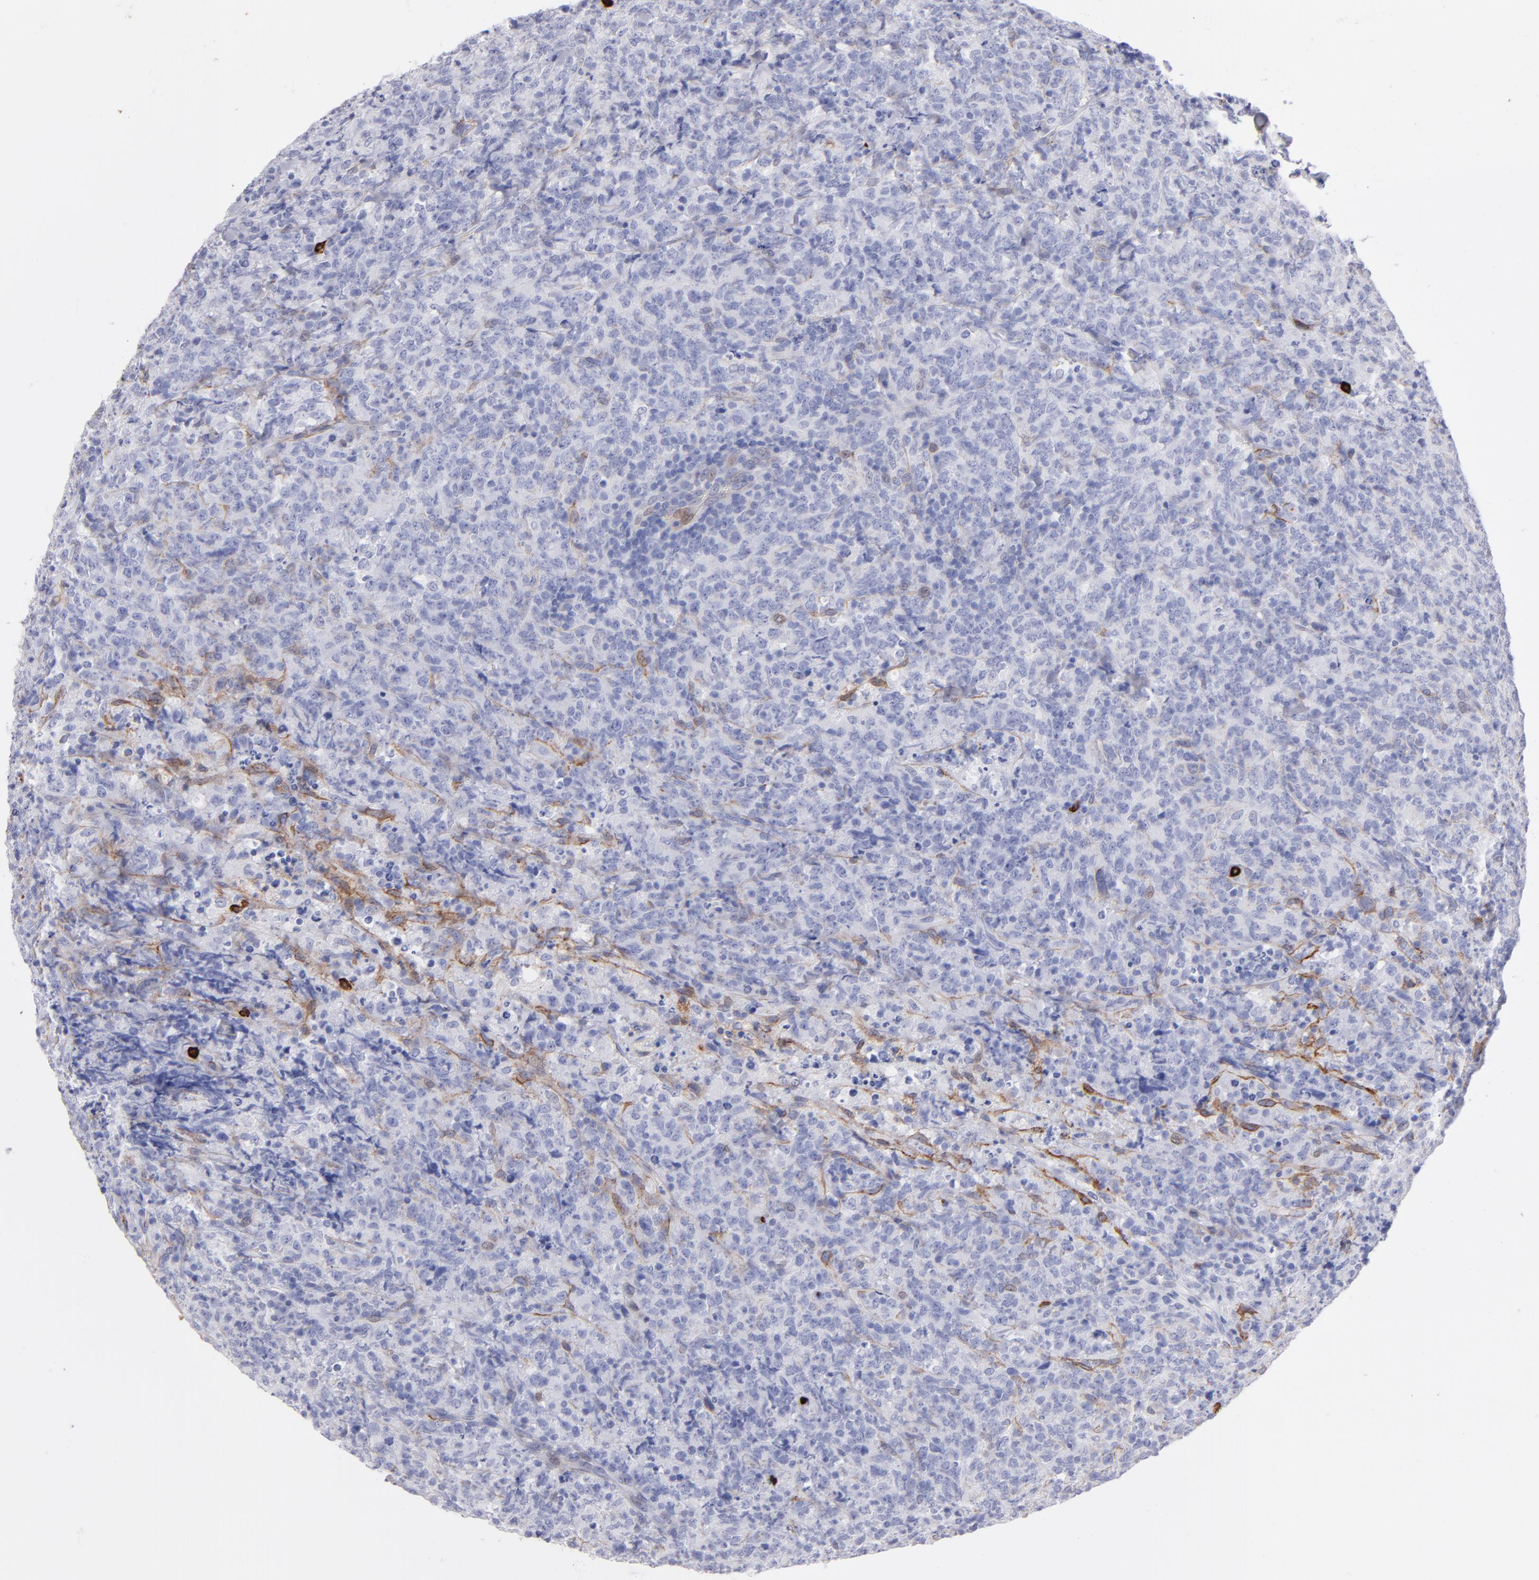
{"staining": {"intensity": "negative", "quantity": "none", "location": "none"}, "tissue": "lymphoma", "cell_type": "Tumor cells", "image_type": "cancer", "snomed": [{"axis": "morphology", "description": "Malignant lymphoma, non-Hodgkin's type, High grade"}, {"axis": "topography", "description": "Tonsil"}], "caption": "Malignant lymphoma, non-Hodgkin's type (high-grade) was stained to show a protein in brown. There is no significant staining in tumor cells.", "gene": "AHNAK2", "patient": {"sex": "female", "age": 36}}